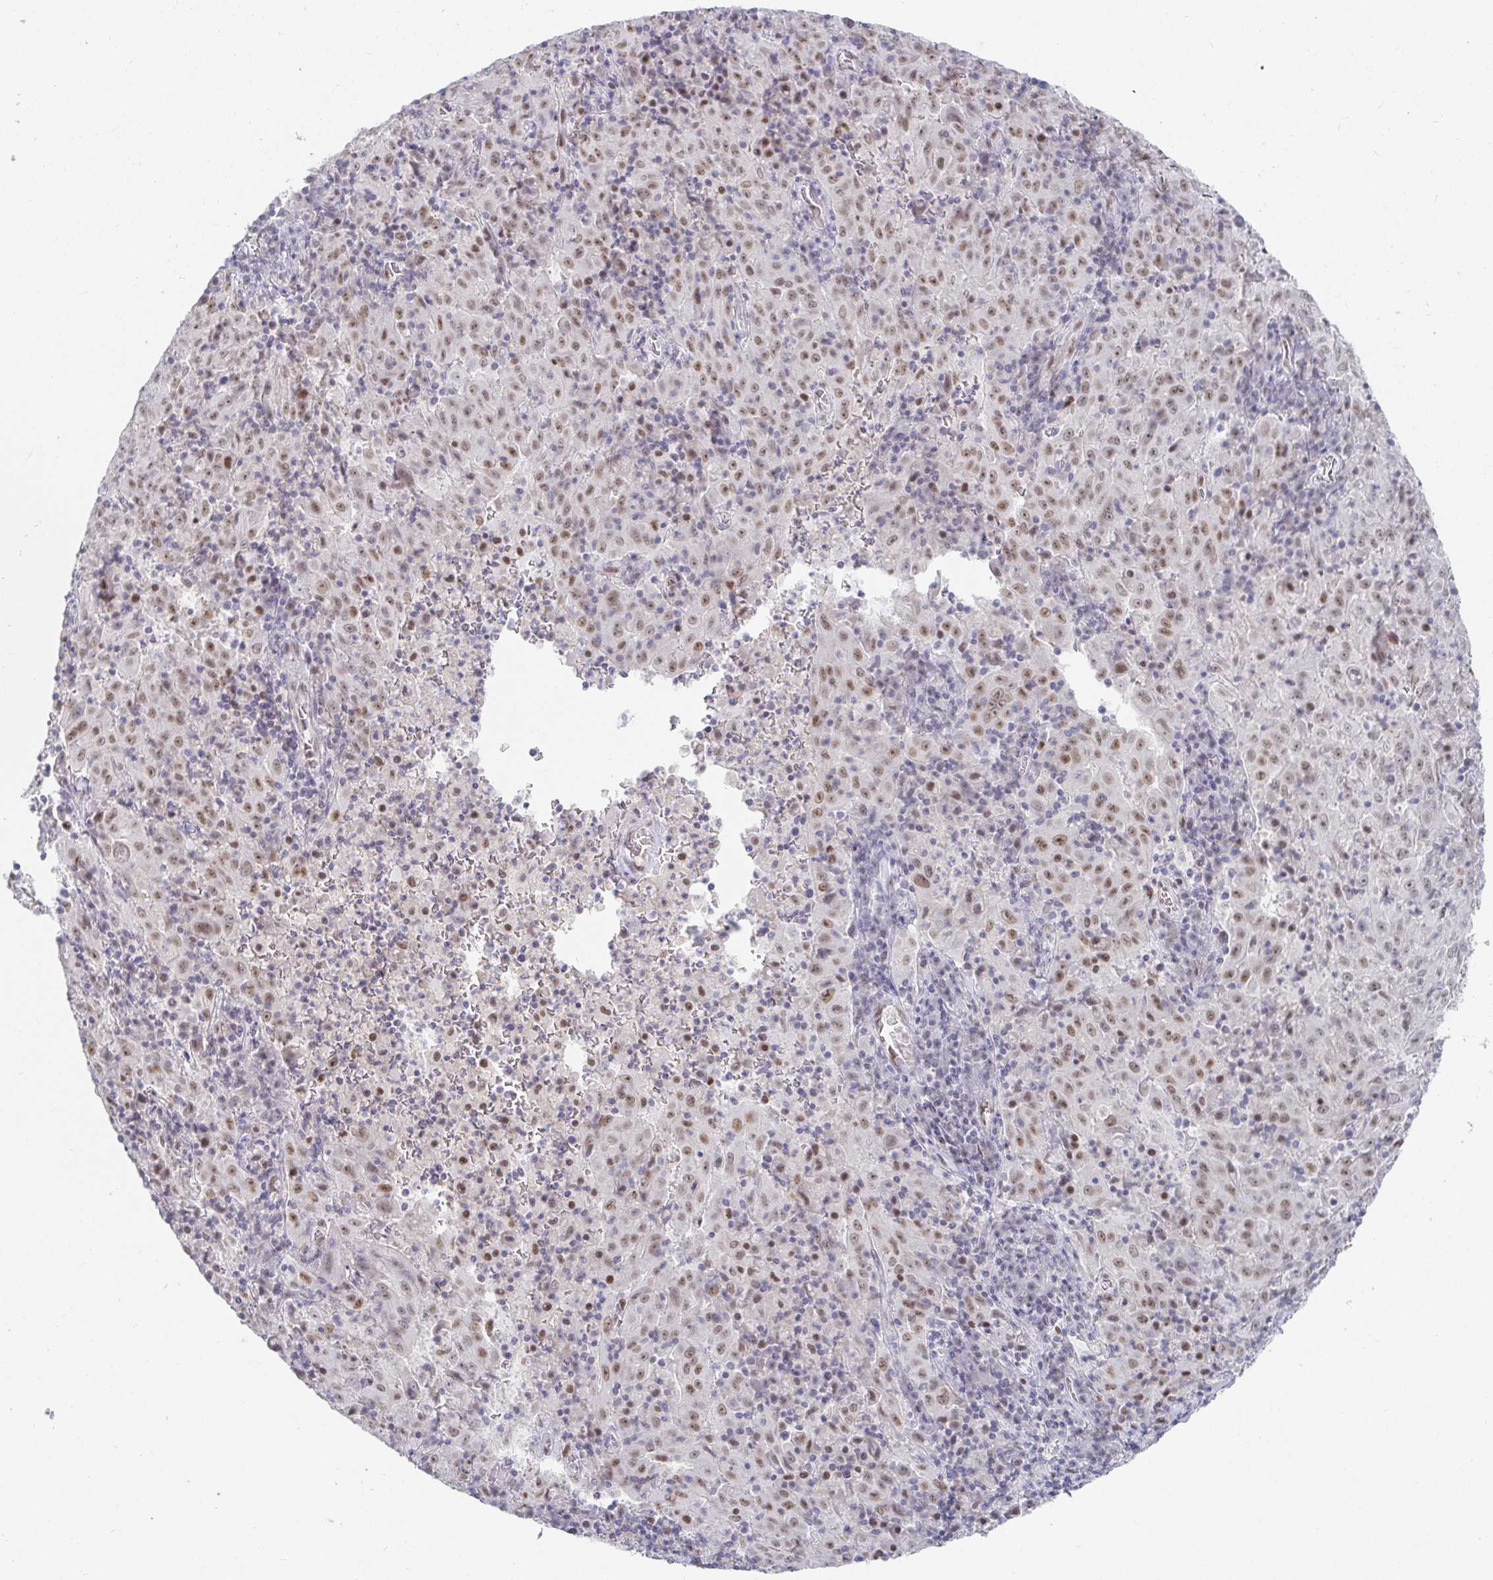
{"staining": {"intensity": "weak", "quantity": ">75%", "location": "nuclear"}, "tissue": "pancreatic cancer", "cell_type": "Tumor cells", "image_type": "cancer", "snomed": [{"axis": "morphology", "description": "Adenocarcinoma, NOS"}, {"axis": "topography", "description": "Pancreas"}], "caption": "Immunohistochemical staining of adenocarcinoma (pancreatic) displays low levels of weak nuclear protein staining in approximately >75% of tumor cells.", "gene": "RCOR1", "patient": {"sex": "male", "age": 63}}